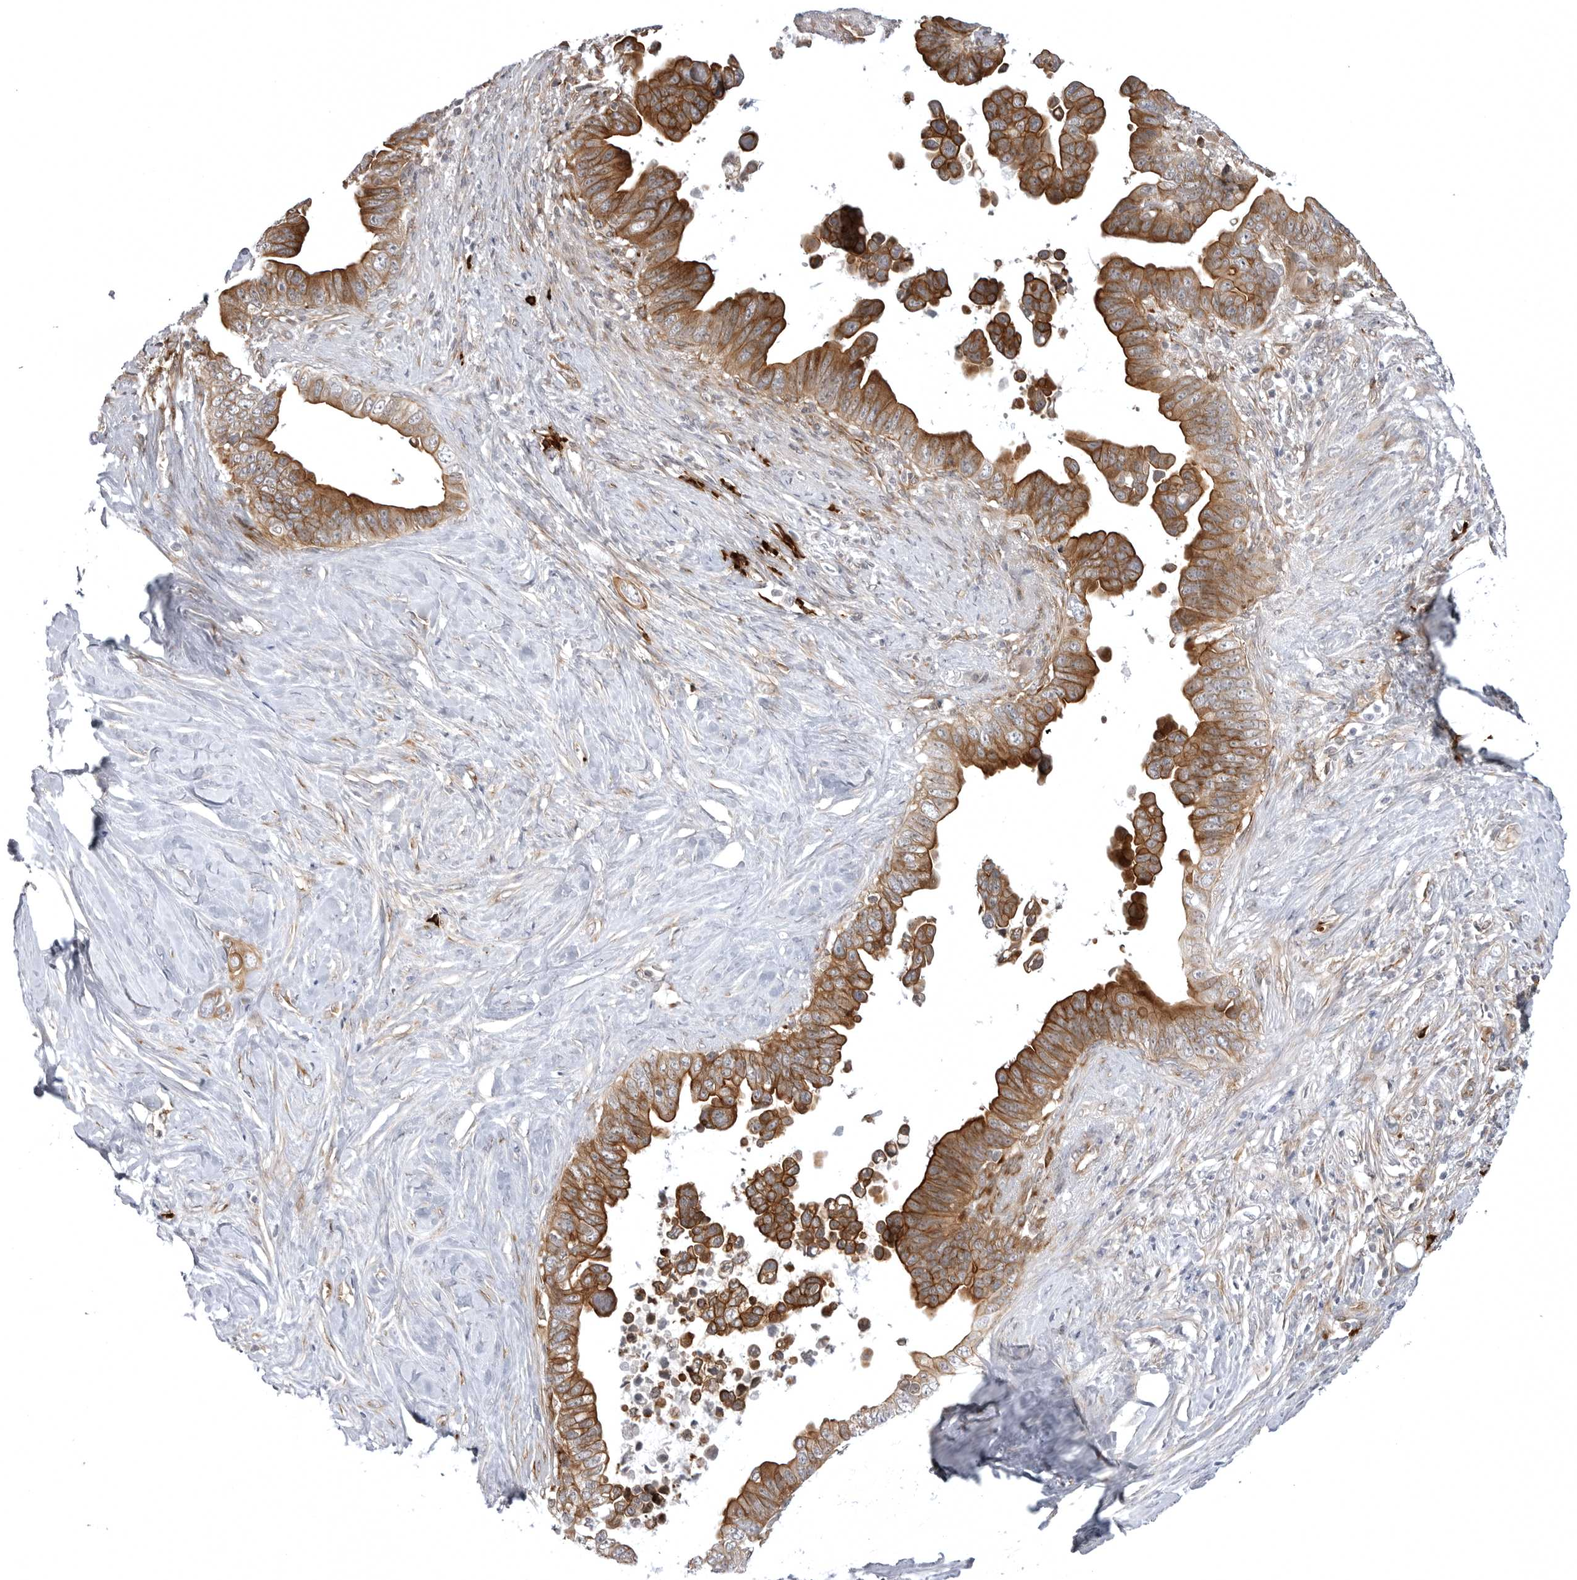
{"staining": {"intensity": "strong", "quantity": ">75%", "location": "cytoplasmic/membranous"}, "tissue": "pancreatic cancer", "cell_type": "Tumor cells", "image_type": "cancer", "snomed": [{"axis": "morphology", "description": "Adenocarcinoma, NOS"}, {"axis": "topography", "description": "Pancreas"}], "caption": "Protein staining displays strong cytoplasmic/membranous staining in approximately >75% of tumor cells in pancreatic adenocarcinoma.", "gene": "ARL5A", "patient": {"sex": "female", "age": 72}}